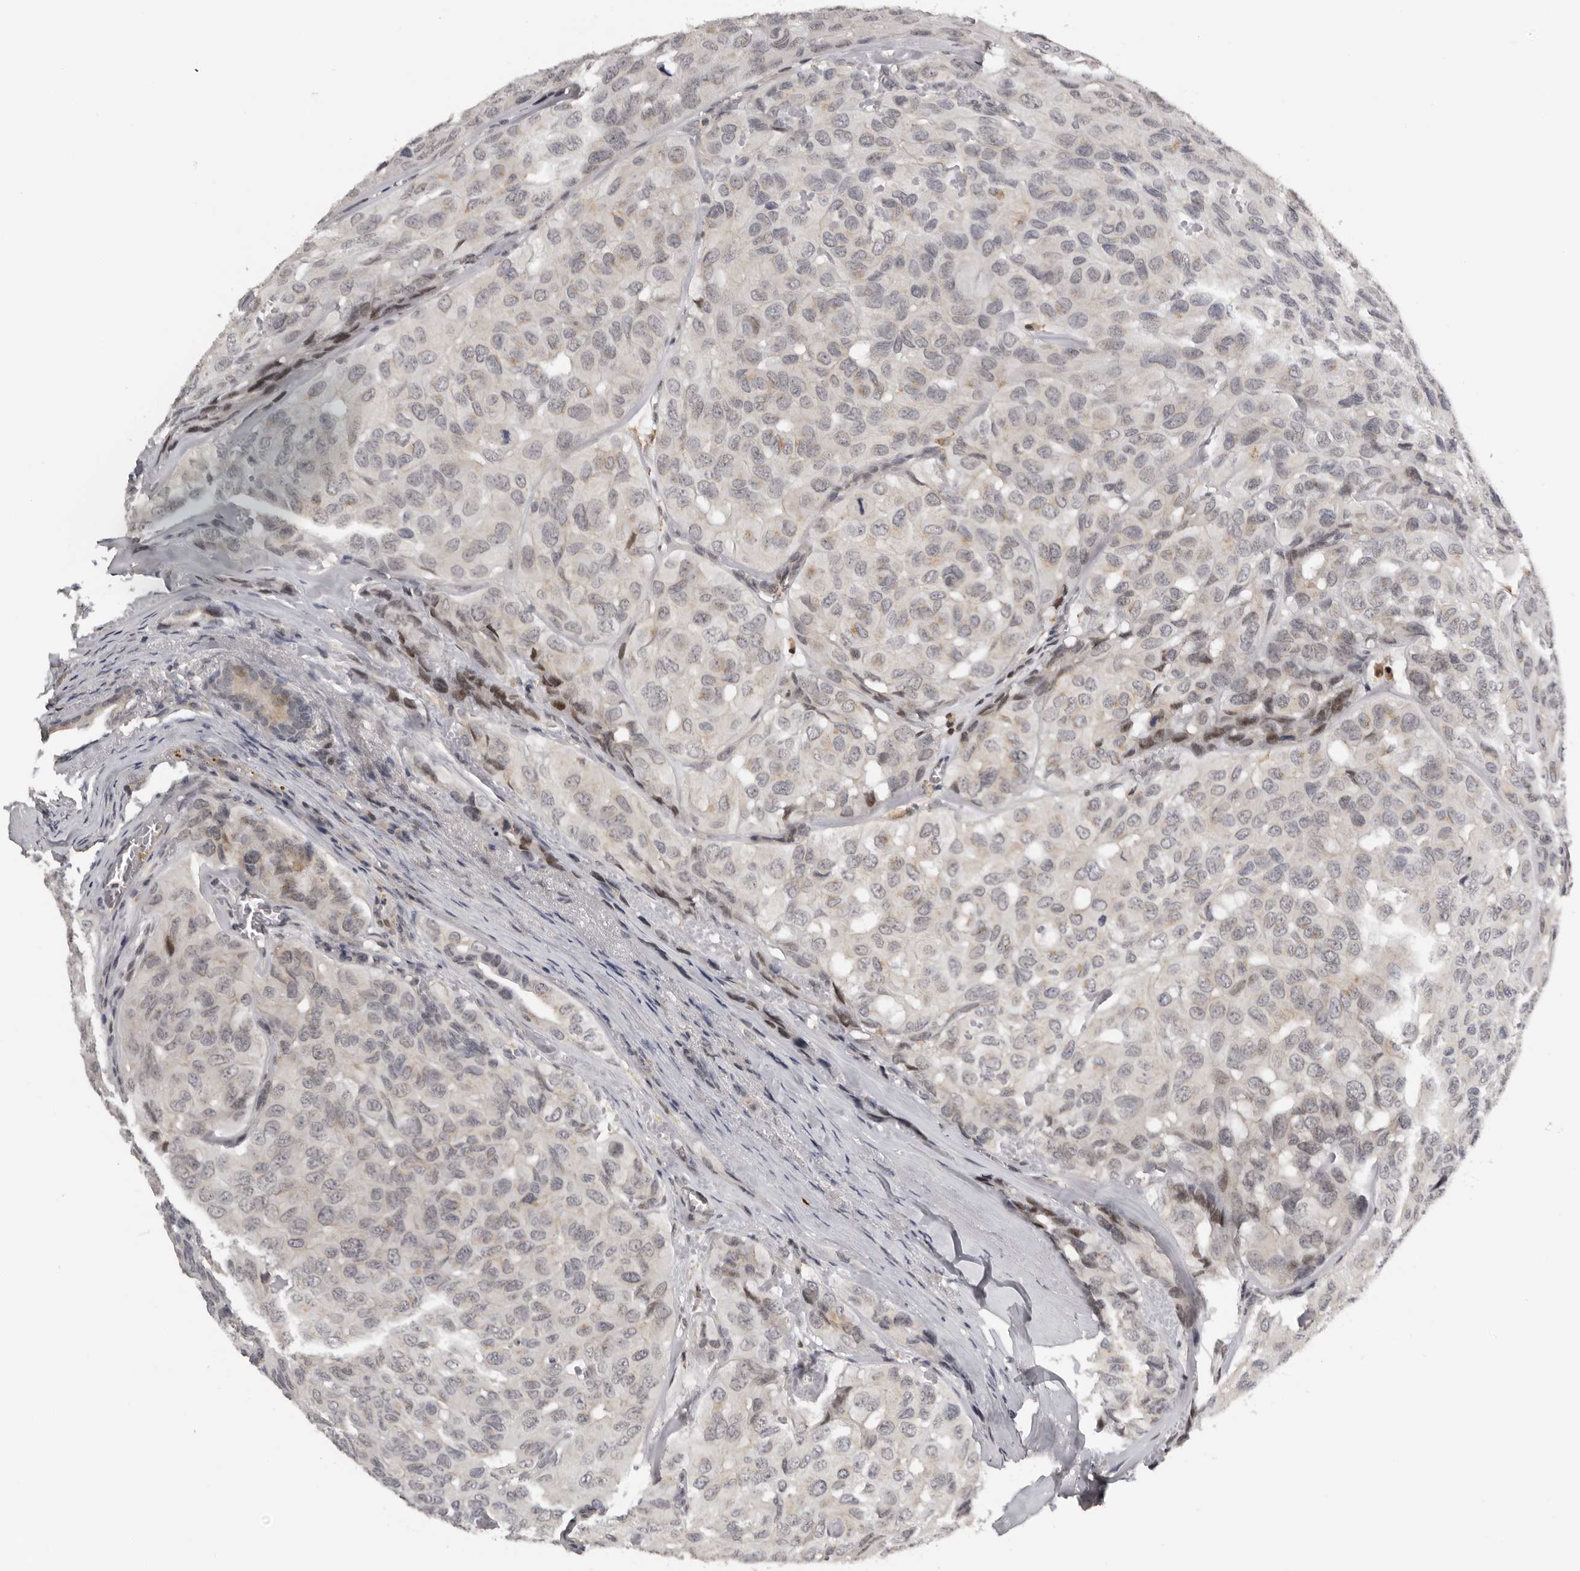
{"staining": {"intensity": "negative", "quantity": "none", "location": "none"}, "tissue": "head and neck cancer", "cell_type": "Tumor cells", "image_type": "cancer", "snomed": [{"axis": "morphology", "description": "Adenocarcinoma, NOS"}, {"axis": "topography", "description": "Salivary gland, NOS"}, {"axis": "topography", "description": "Head-Neck"}], "caption": "Tumor cells show no significant protein expression in head and neck cancer. (DAB IHC with hematoxylin counter stain).", "gene": "KIF2B", "patient": {"sex": "female", "age": 76}}